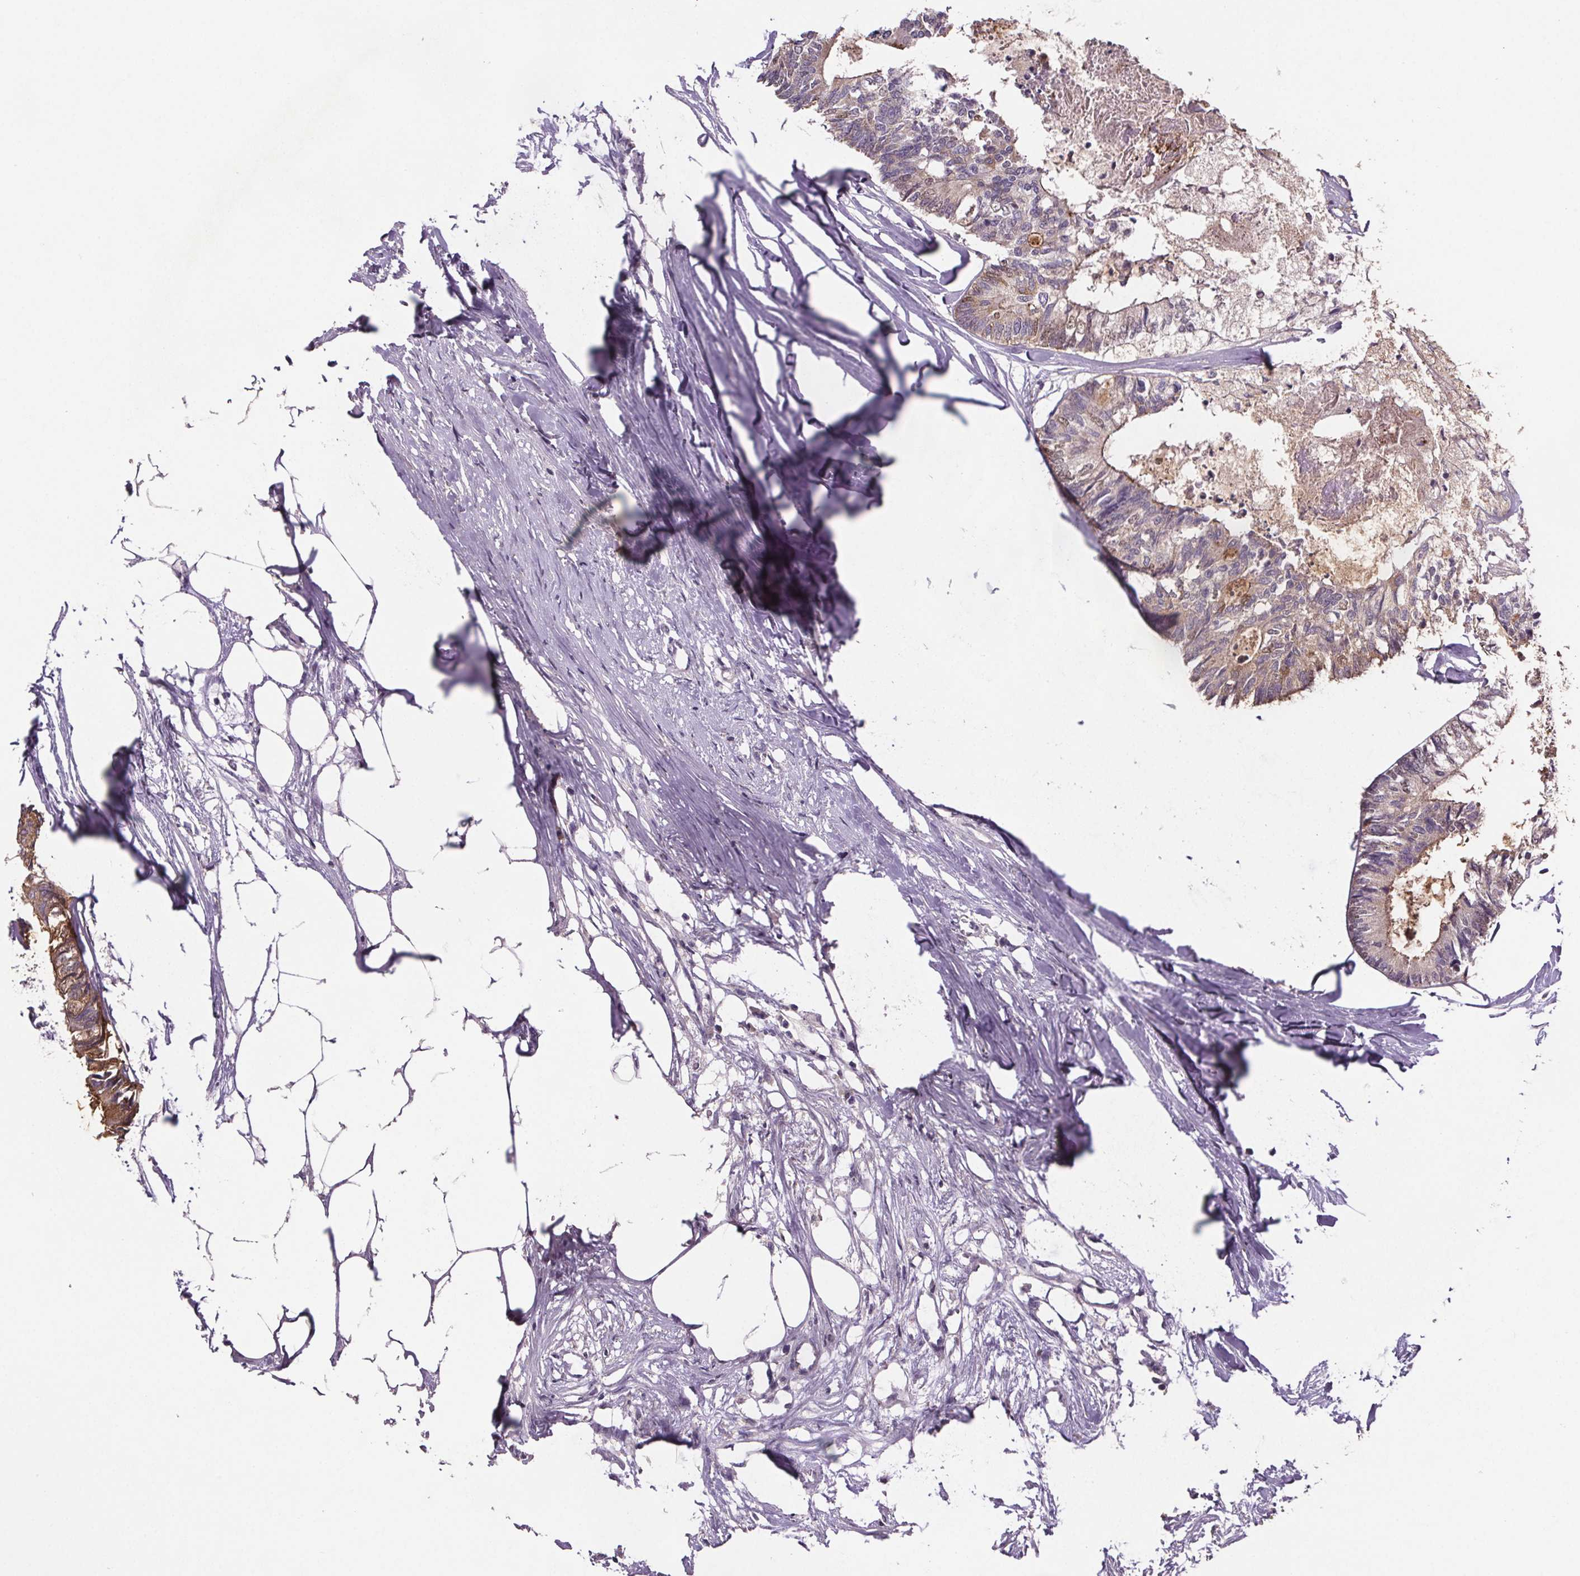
{"staining": {"intensity": "weak", "quantity": ">75%", "location": "cytoplasmic/membranous"}, "tissue": "colorectal cancer", "cell_type": "Tumor cells", "image_type": "cancer", "snomed": [{"axis": "morphology", "description": "Adenocarcinoma, NOS"}, {"axis": "topography", "description": "Colon"}, {"axis": "topography", "description": "Rectum"}], "caption": "Immunohistochemistry (IHC) image of neoplastic tissue: colorectal cancer stained using IHC demonstrates low levels of weak protein expression localized specifically in the cytoplasmic/membranous of tumor cells, appearing as a cytoplasmic/membranous brown color.", "gene": "CLN3", "patient": {"sex": "male", "age": 57}}